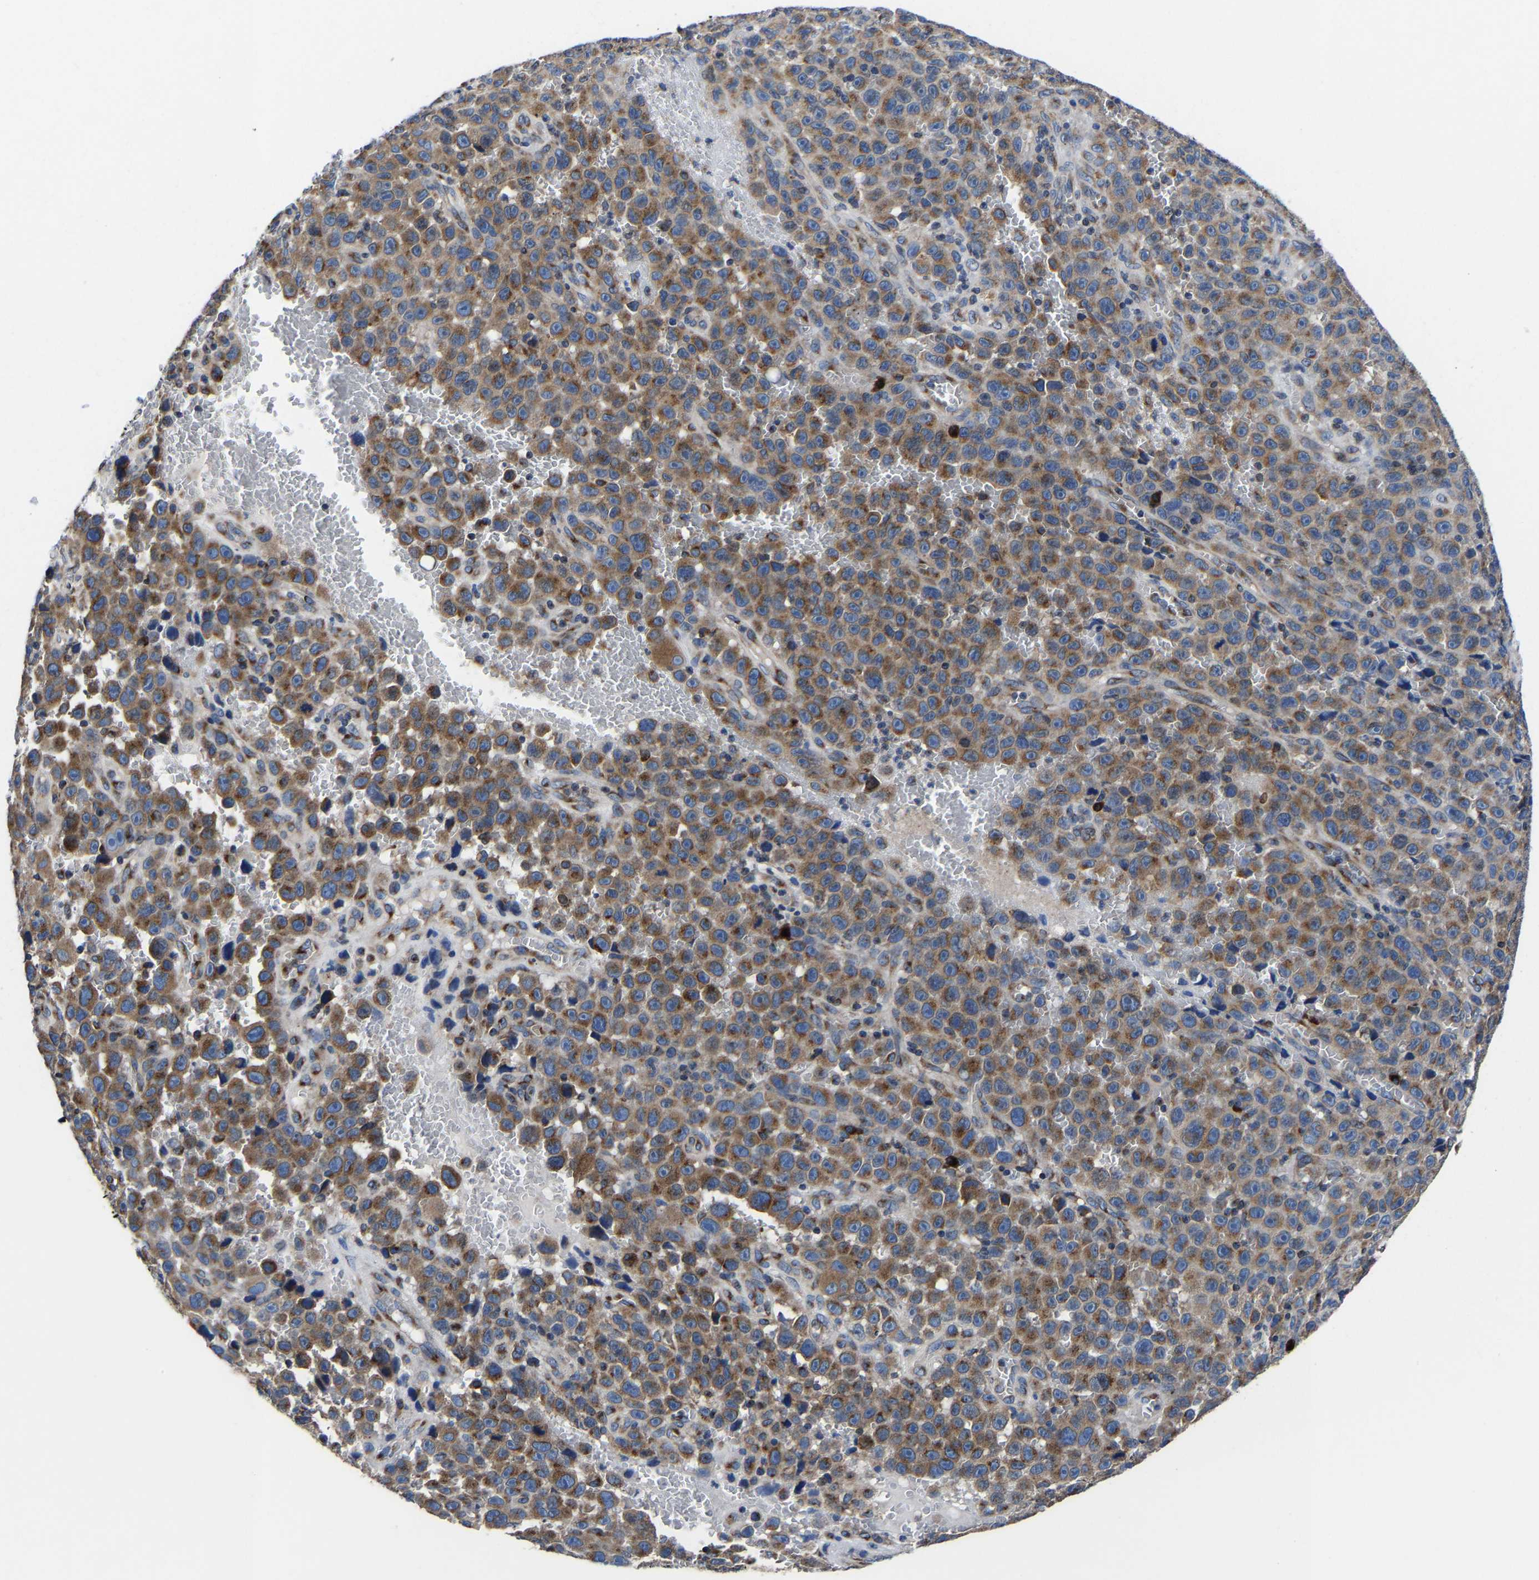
{"staining": {"intensity": "moderate", "quantity": ">75%", "location": "cytoplasmic/membranous"}, "tissue": "melanoma", "cell_type": "Tumor cells", "image_type": "cancer", "snomed": [{"axis": "morphology", "description": "Malignant melanoma, NOS"}, {"axis": "topography", "description": "Skin"}], "caption": "A brown stain shows moderate cytoplasmic/membranous expression of a protein in malignant melanoma tumor cells.", "gene": "EBAG9", "patient": {"sex": "female", "age": 82}}